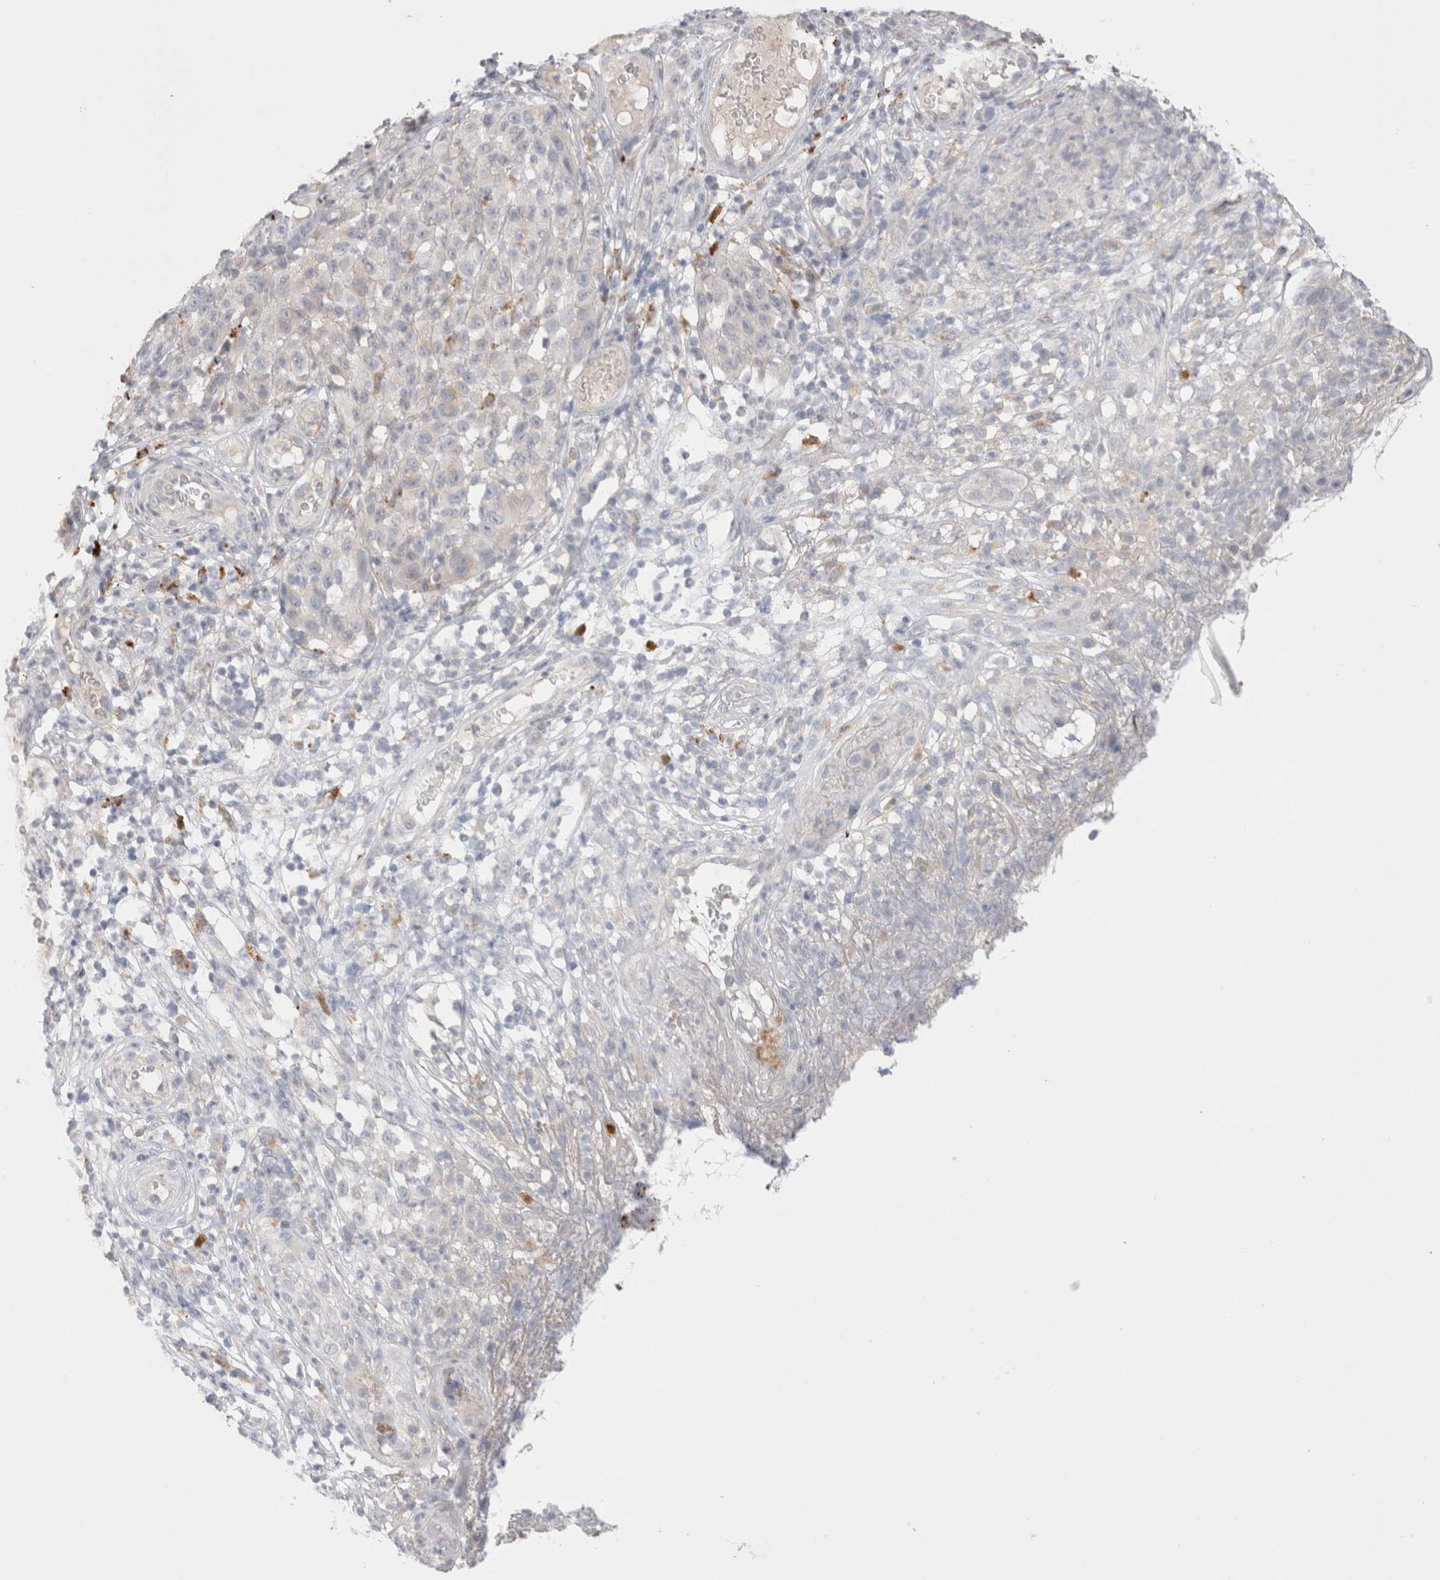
{"staining": {"intensity": "negative", "quantity": "none", "location": "none"}, "tissue": "melanoma", "cell_type": "Tumor cells", "image_type": "cancer", "snomed": [{"axis": "morphology", "description": "Malignant melanoma, NOS"}, {"axis": "topography", "description": "Skin"}], "caption": "Histopathology image shows no protein expression in tumor cells of melanoma tissue.", "gene": "HPGDS", "patient": {"sex": "female", "age": 82}}